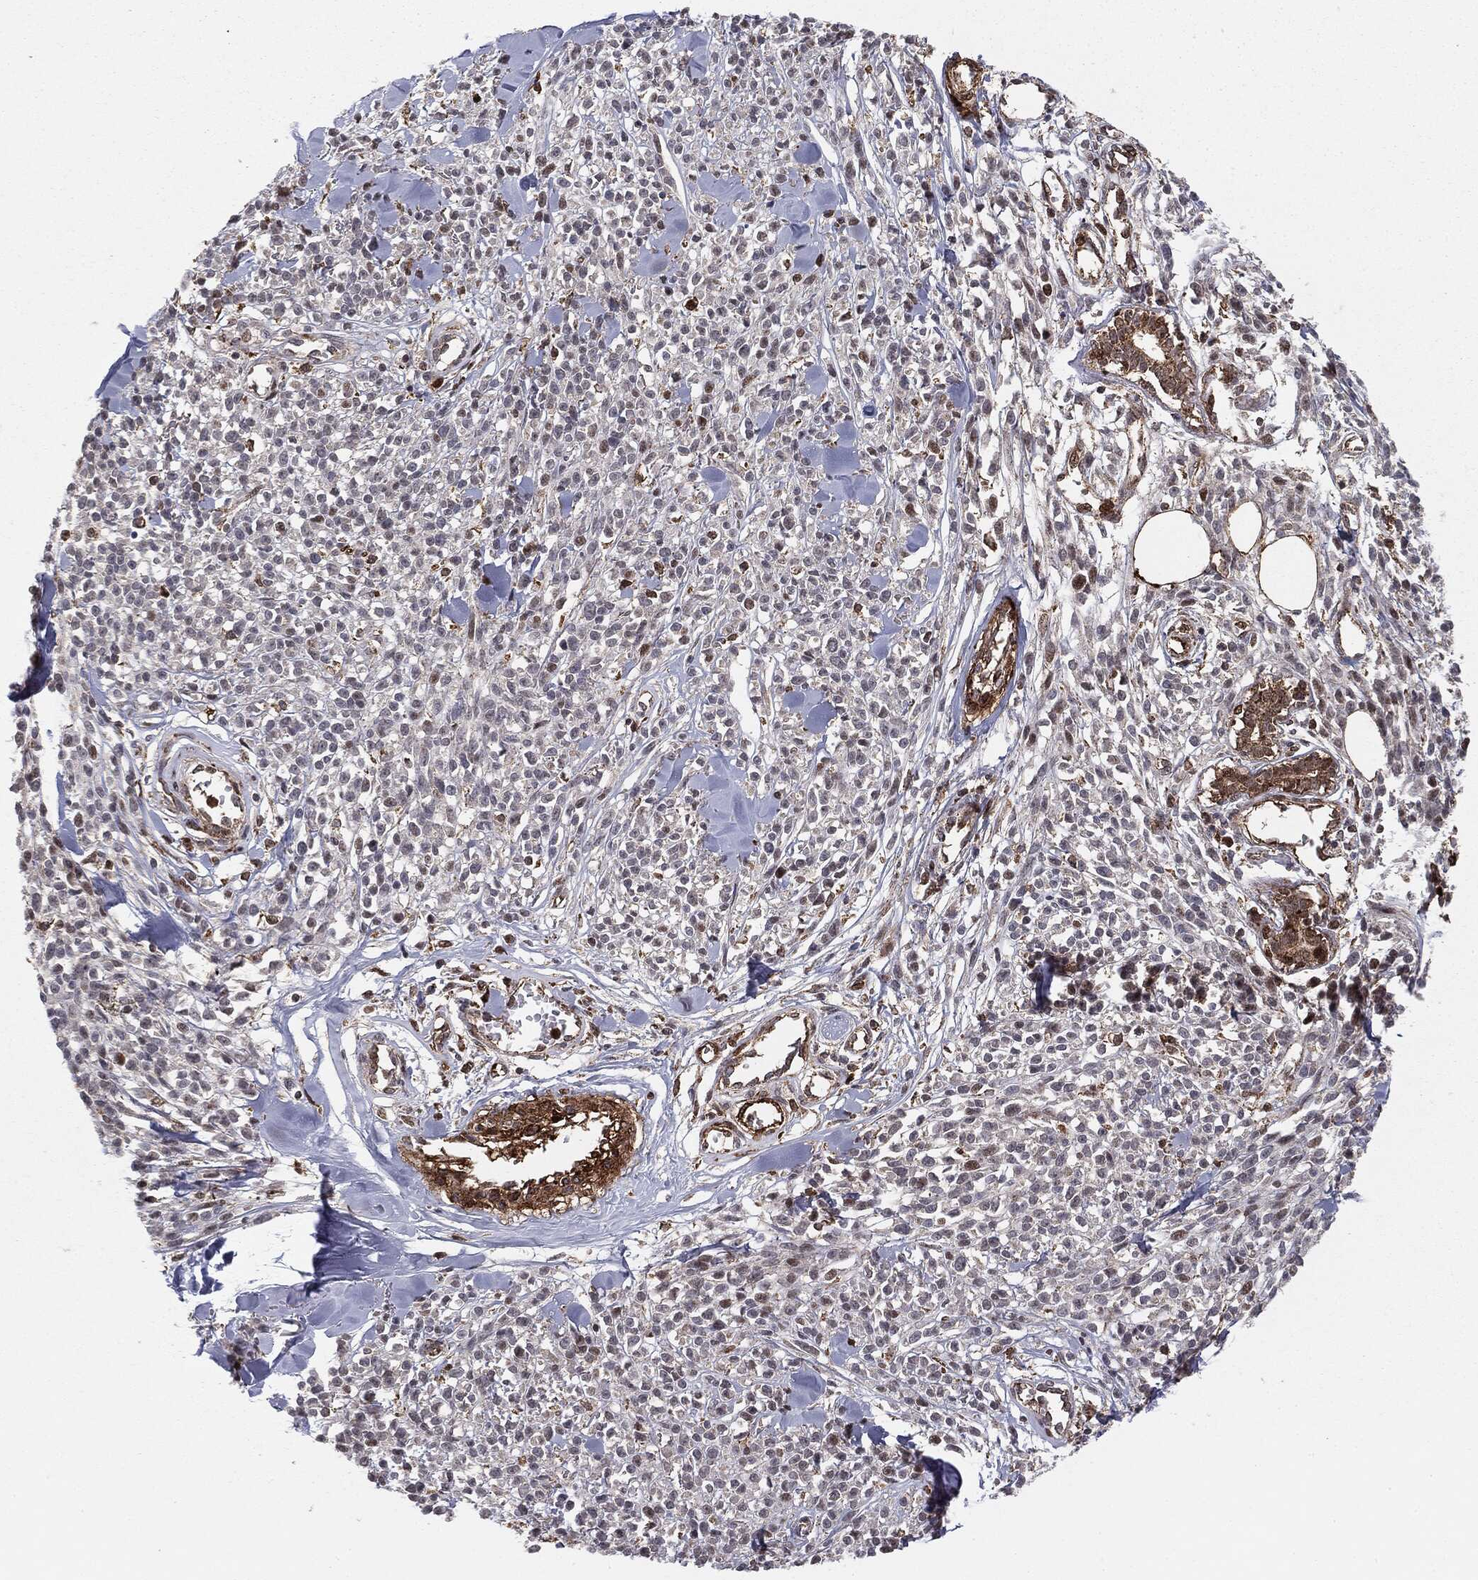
{"staining": {"intensity": "negative", "quantity": "none", "location": "none"}, "tissue": "melanoma", "cell_type": "Tumor cells", "image_type": "cancer", "snomed": [{"axis": "morphology", "description": "Malignant melanoma, NOS"}, {"axis": "topography", "description": "Skin"}, {"axis": "topography", "description": "Skin of trunk"}], "caption": "Immunohistochemistry (IHC) photomicrograph of human malignant melanoma stained for a protein (brown), which shows no staining in tumor cells. Brightfield microscopy of immunohistochemistry stained with DAB (brown) and hematoxylin (blue), captured at high magnification.", "gene": "PTEN", "patient": {"sex": "male", "age": 74}}